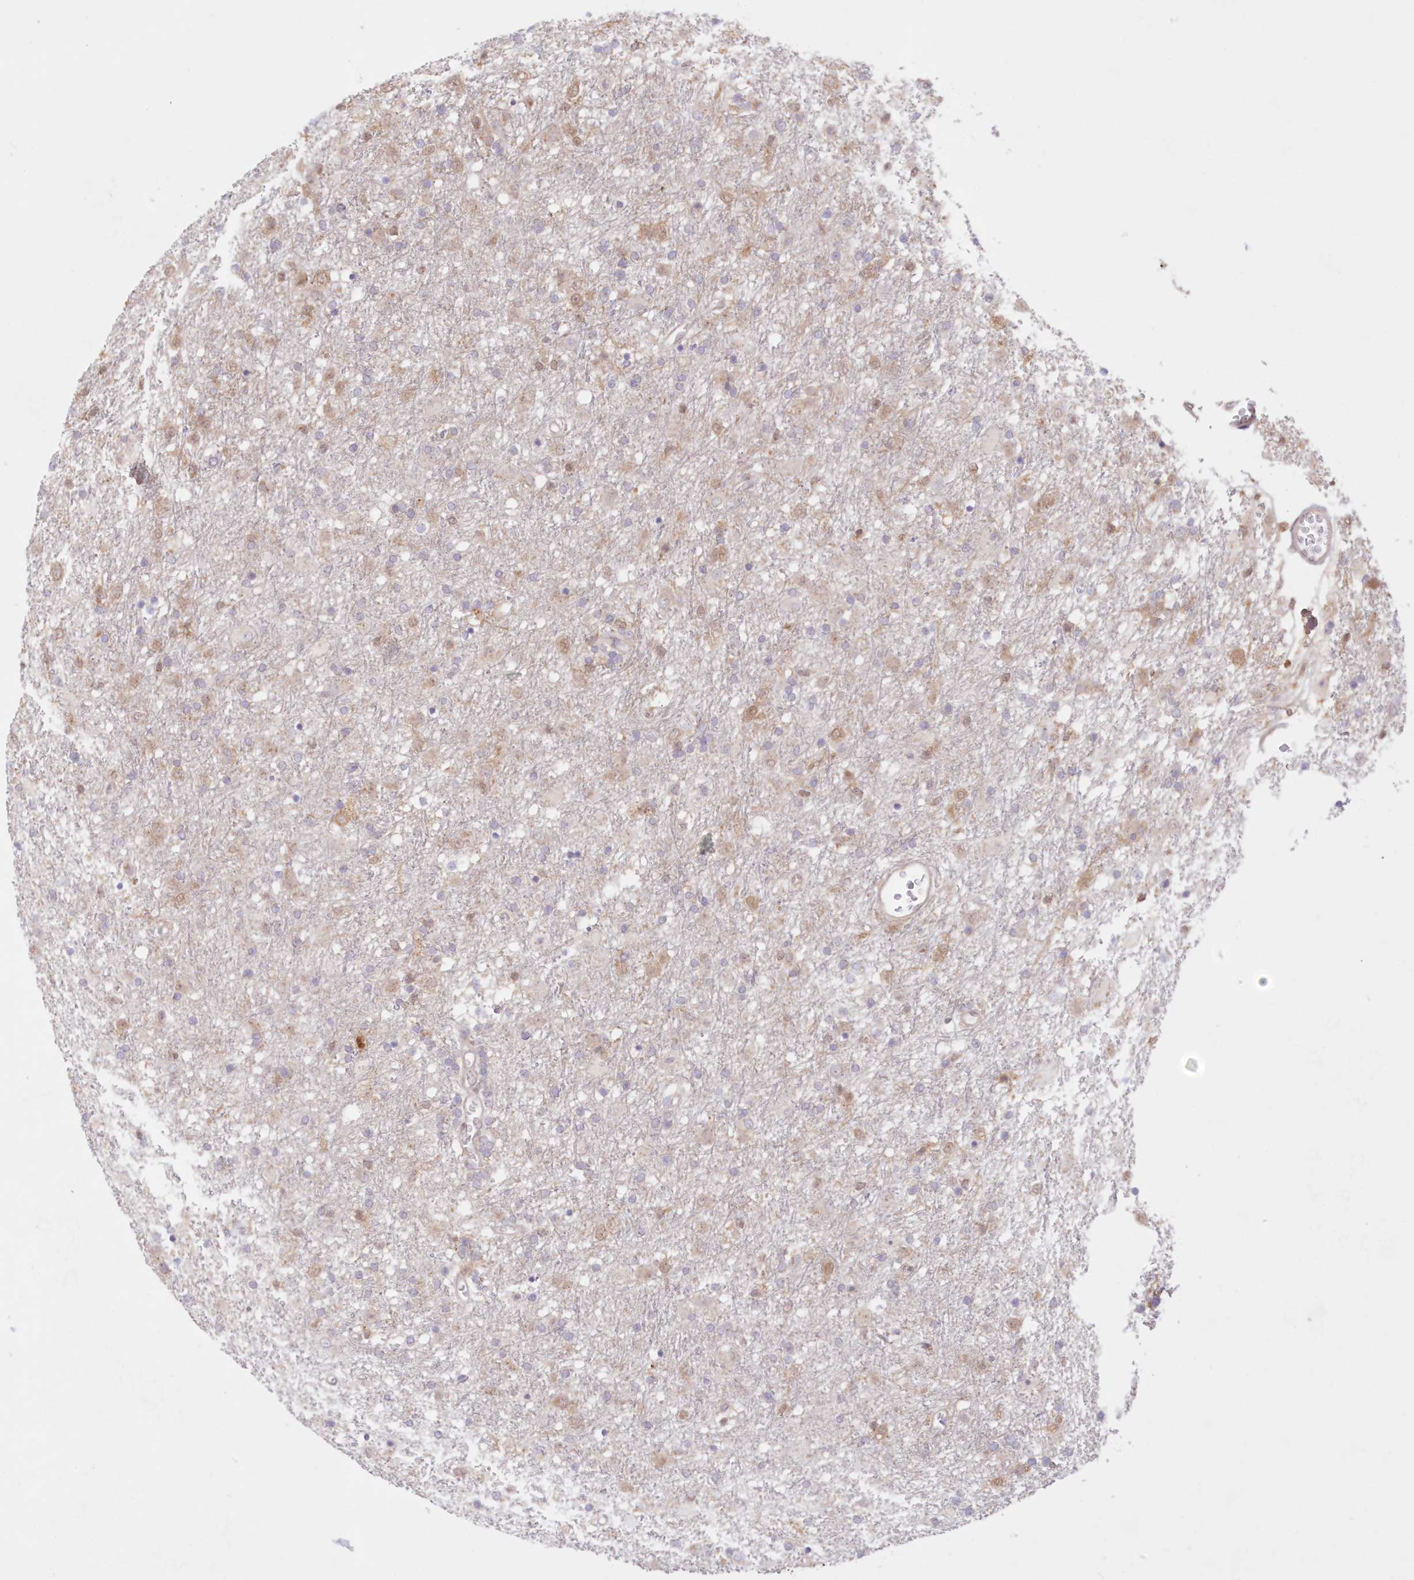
{"staining": {"intensity": "moderate", "quantity": "<25%", "location": "cytoplasmic/membranous"}, "tissue": "glioma", "cell_type": "Tumor cells", "image_type": "cancer", "snomed": [{"axis": "morphology", "description": "Glioma, malignant, Low grade"}, {"axis": "topography", "description": "Brain"}], "caption": "A brown stain labels moderate cytoplasmic/membranous positivity of a protein in low-grade glioma (malignant) tumor cells.", "gene": "RNPEP", "patient": {"sex": "male", "age": 65}}